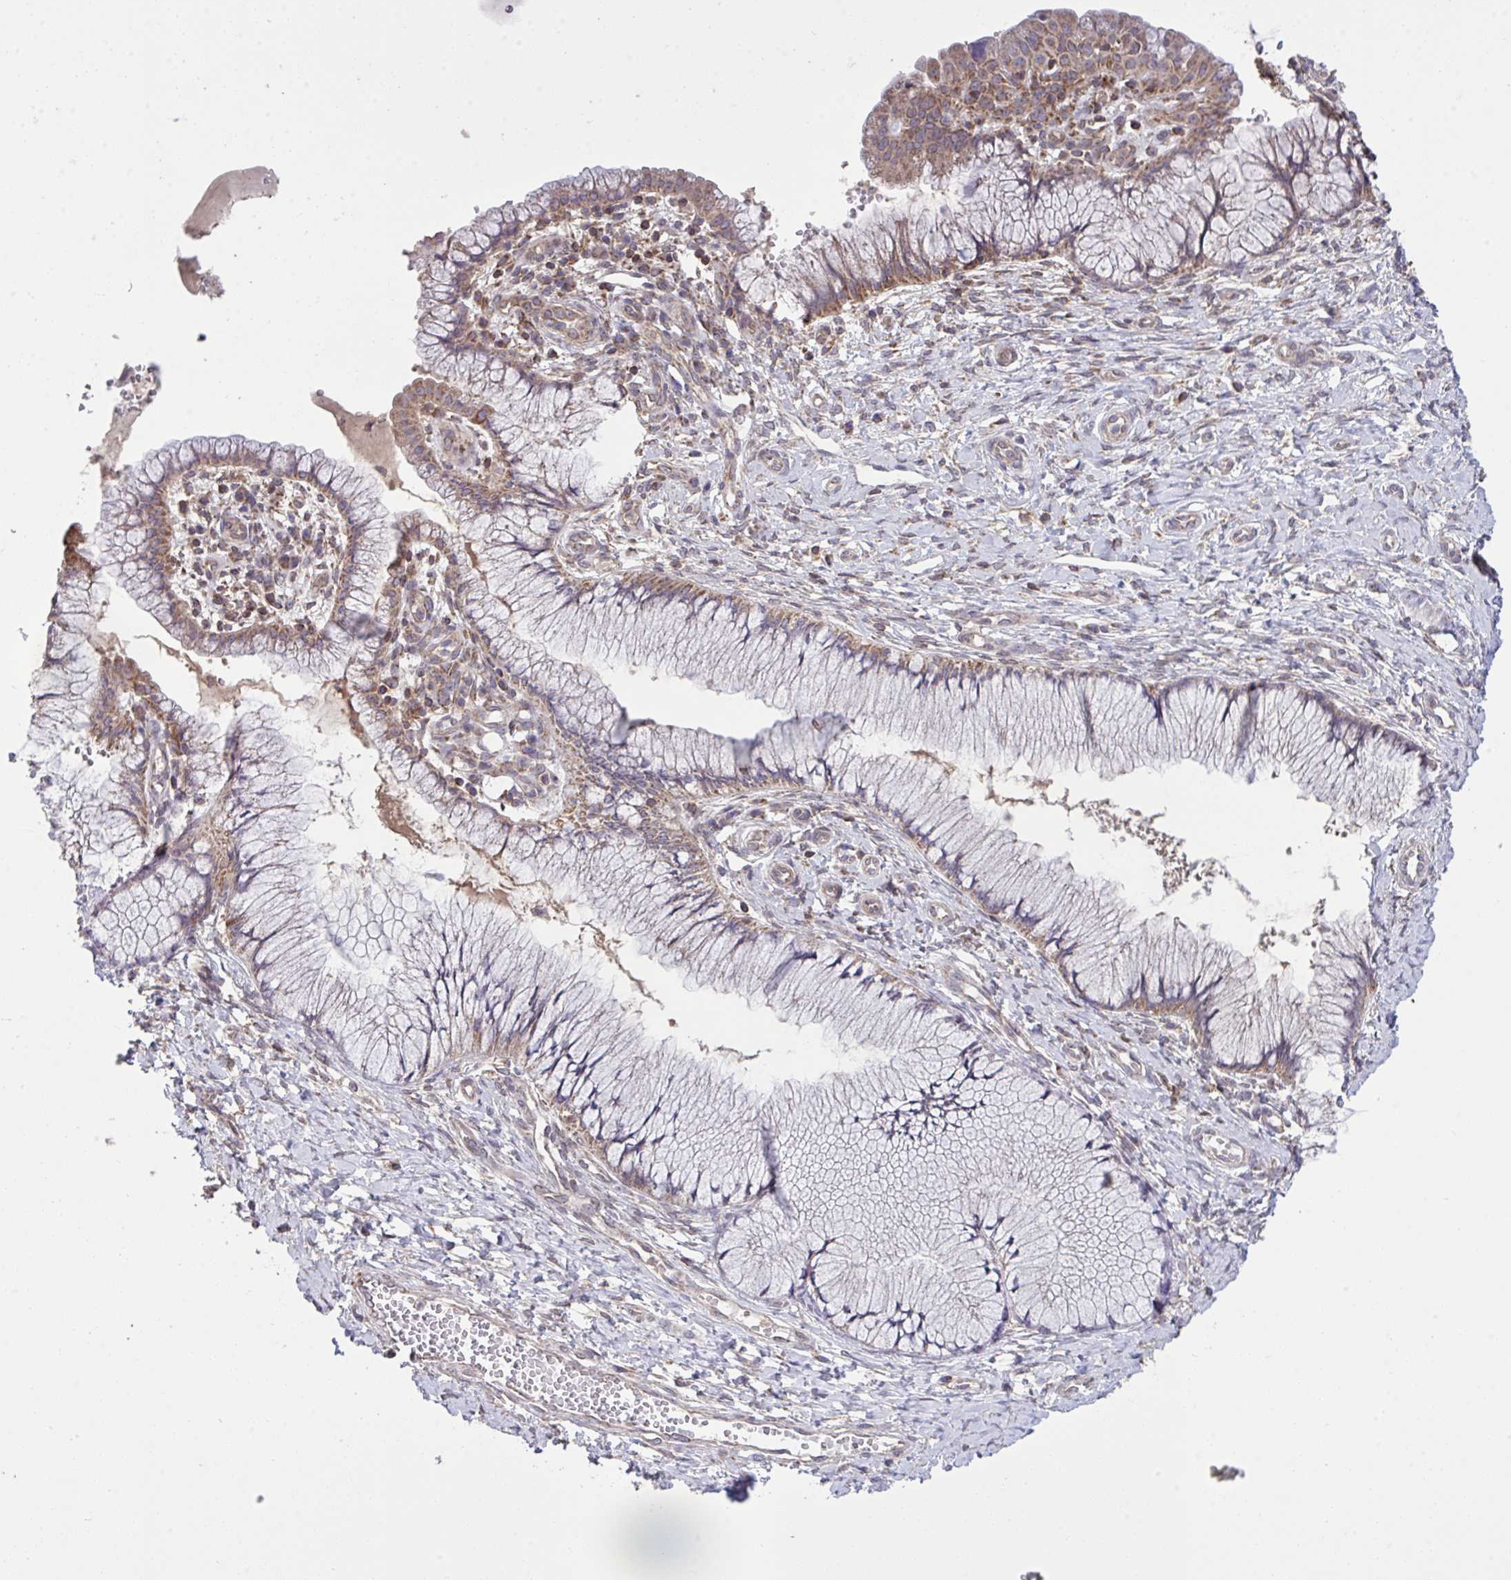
{"staining": {"intensity": "moderate", "quantity": ">75%", "location": "cytoplasmic/membranous"}, "tissue": "cervix", "cell_type": "Glandular cells", "image_type": "normal", "snomed": [{"axis": "morphology", "description": "Normal tissue, NOS"}, {"axis": "topography", "description": "Cervix"}], "caption": "IHC image of unremarkable cervix: cervix stained using IHC displays medium levels of moderate protein expression localized specifically in the cytoplasmic/membranous of glandular cells, appearing as a cytoplasmic/membranous brown color.", "gene": "PPM1H", "patient": {"sex": "female", "age": 37}}